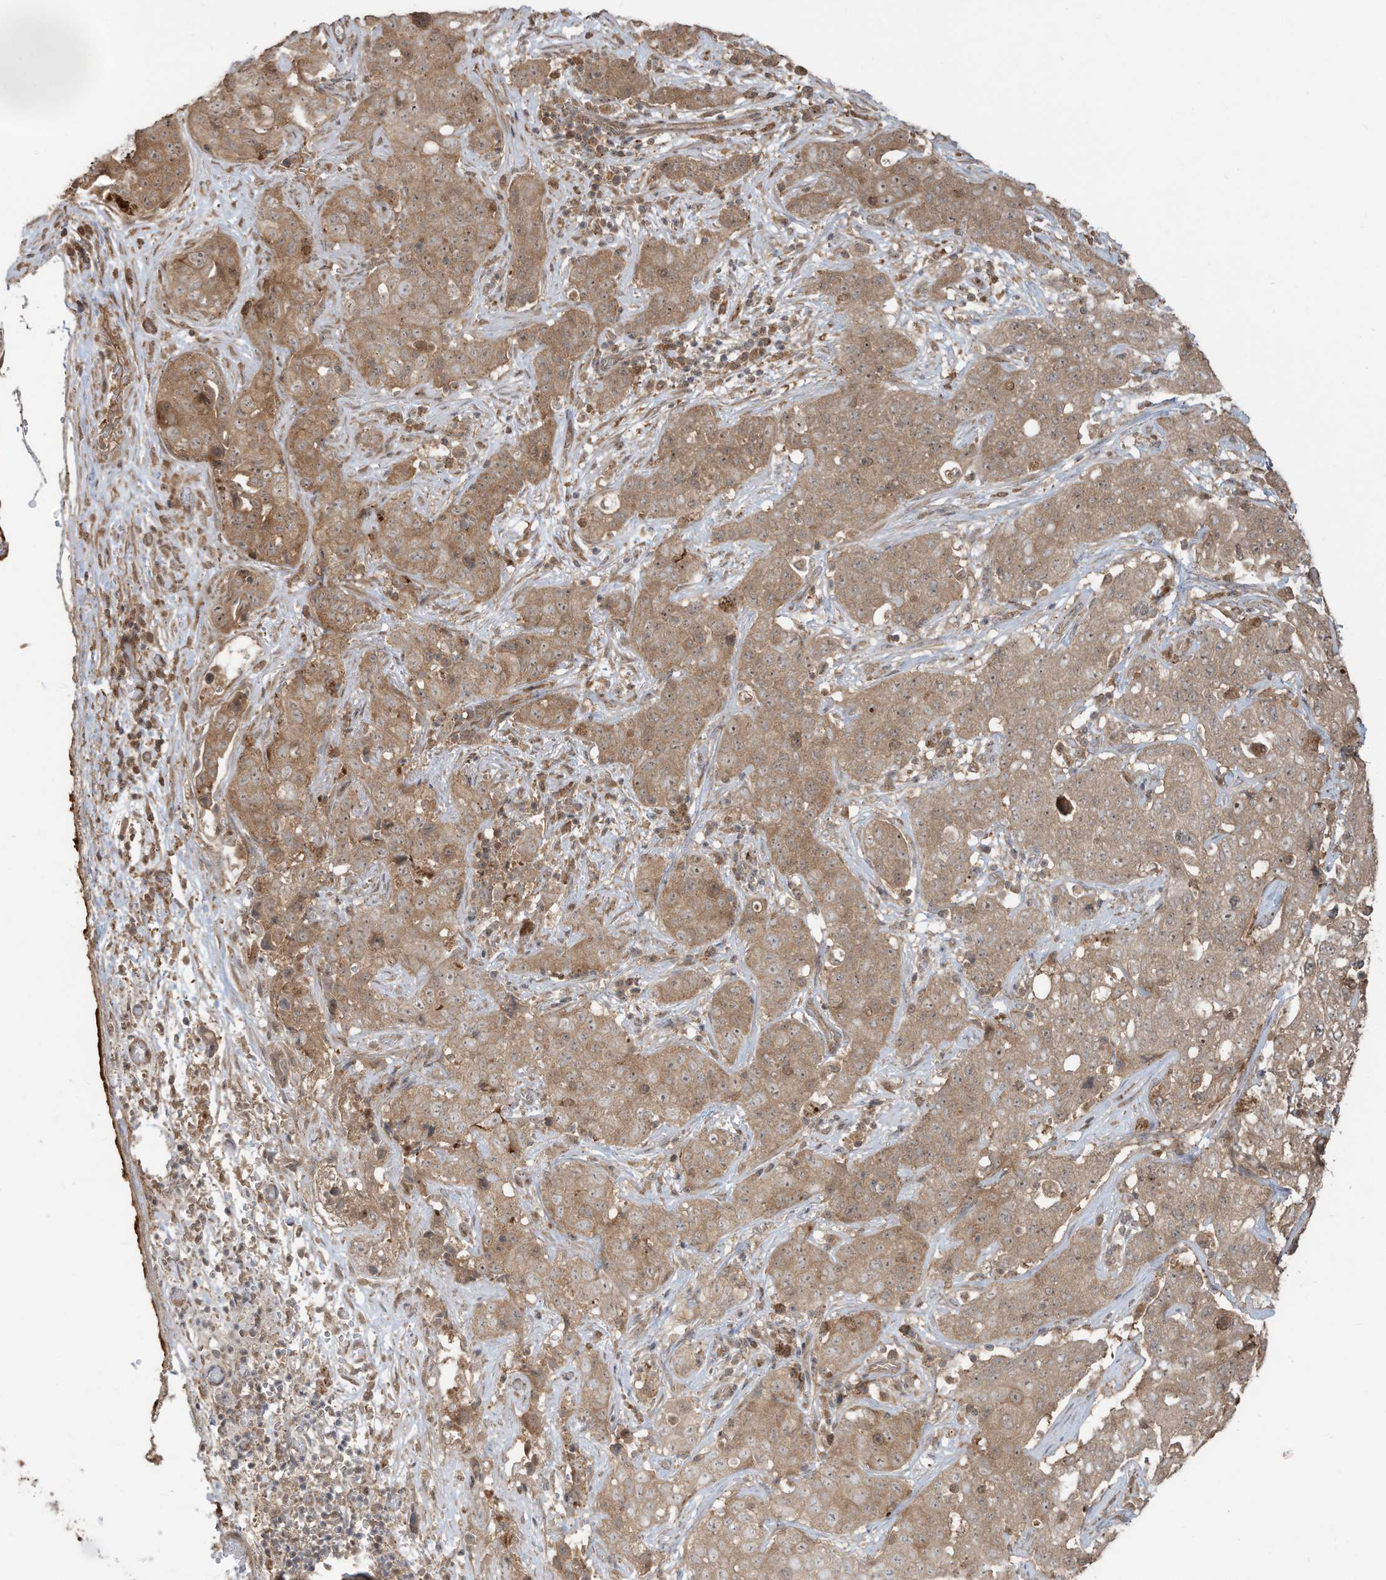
{"staining": {"intensity": "moderate", "quantity": ">75%", "location": "cytoplasmic/membranous,nuclear"}, "tissue": "stomach cancer", "cell_type": "Tumor cells", "image_type": "cancer", "snomed": [{"axis": "morphology", "description": "Normal tissue, NOS"}, {"axis": "morphology", "description": "Adenocarcinoma, NOS"}, {"axis": "topography", "description": "Lymph node"}, {"axis": "topography", "description": "Stomach"}], "caption": "The image exhibits a brown stain indicating the presence of a protein in the cytoplasmic/membranous and nuclear of tumor cells in stomach cancer. (brown staining indicates protein expression, while blue staining denotes nuclei).", "gene": "CARF", "patient": {"sex": "male", "age": 48}}